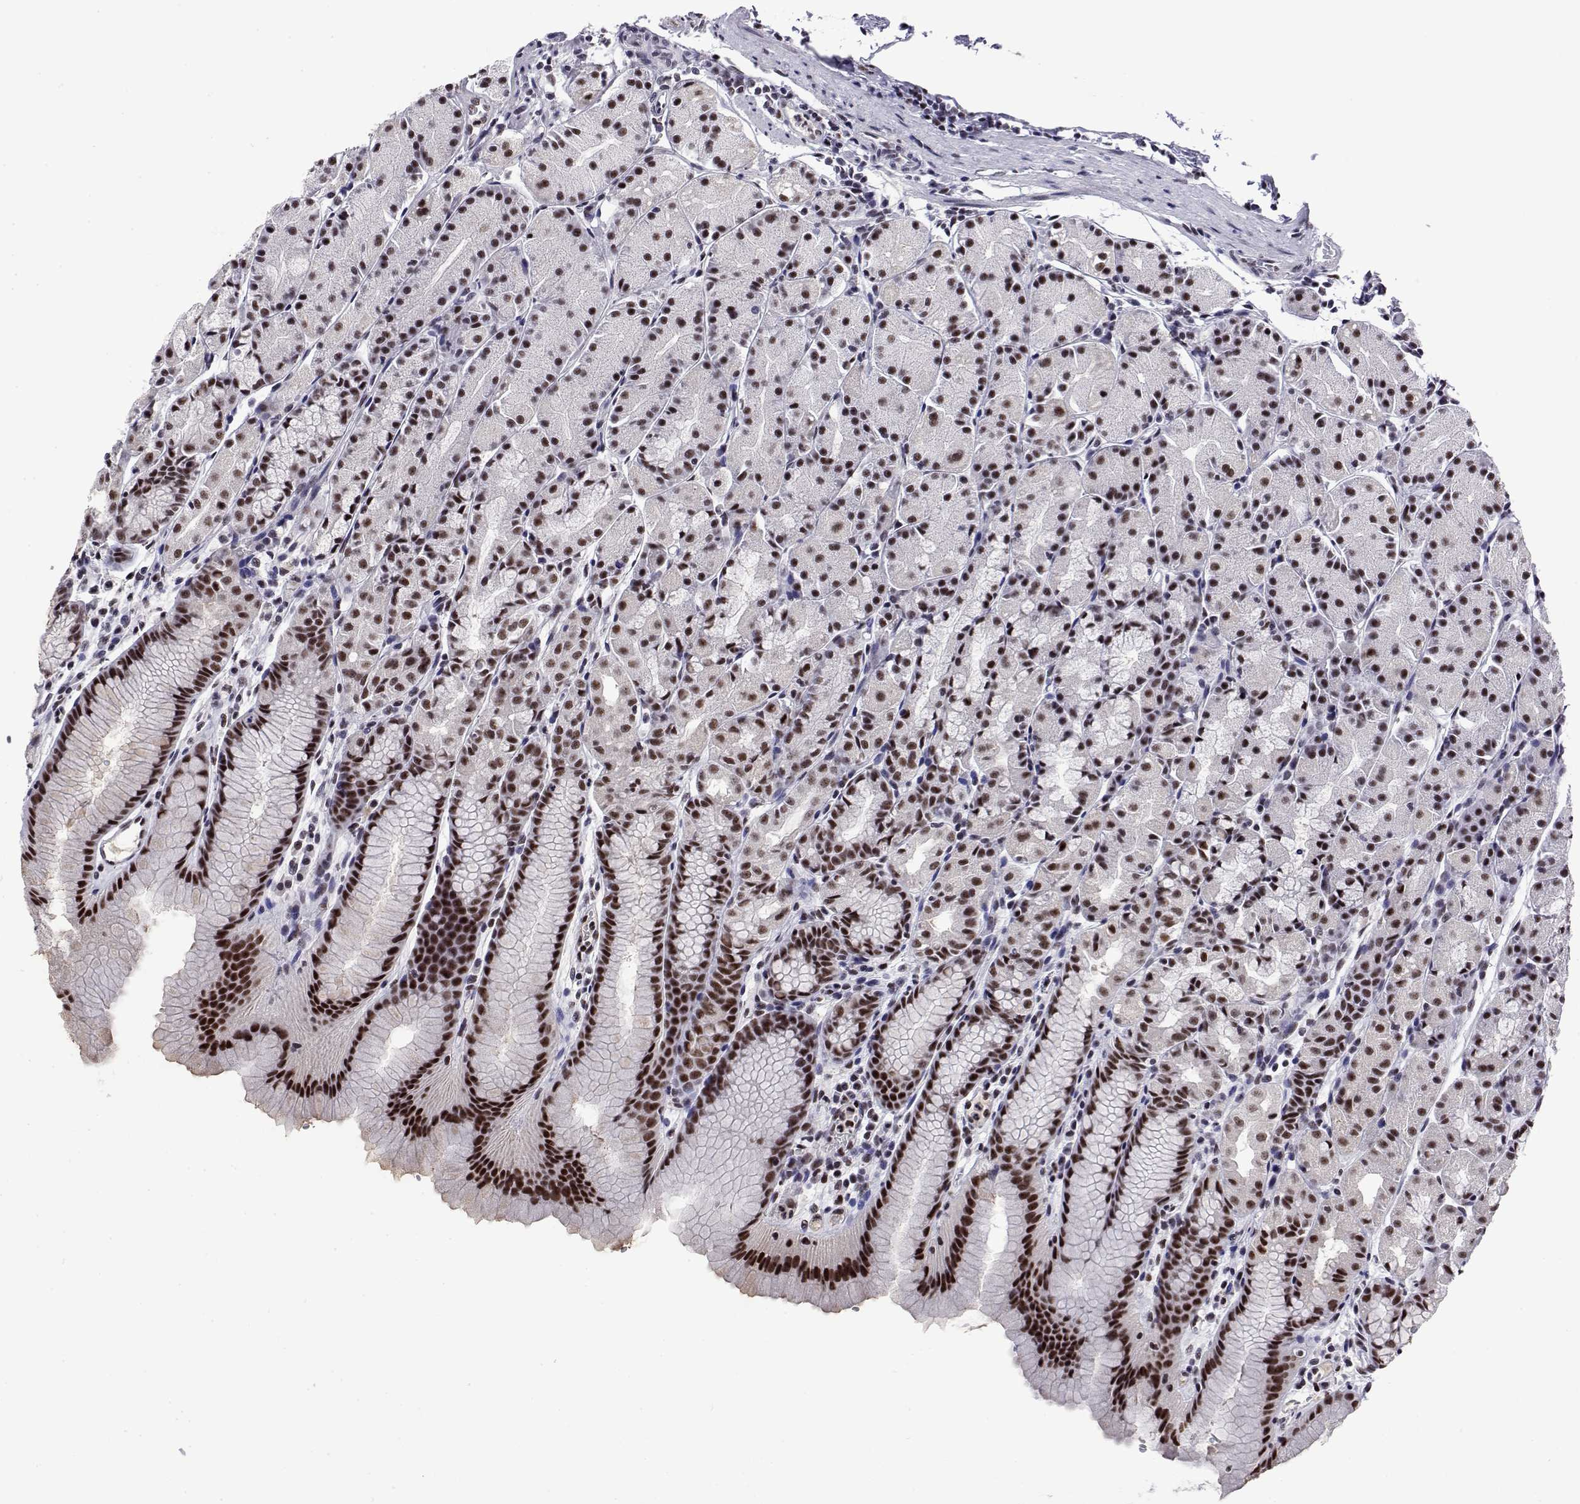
{"staining": {"intensity": "strong", "quantity": "25%-75%", "location": "nuclear"}, "tissue": "stomach", "cell_type": "Glandular cells", "image_type": "normal", "snomed": [{"axis": "morphology", "description": "Normal tissue, NOS"}, {"axis": "topography", "description": "Stomach, upper"}], "caption": "High-power microscopy captured an immunohistochemistry photomicrograph of benign stomach, revealing strong nuclear staining in about 25%-75% of glandular cells. (DAB IHC with brightfield microscopy, high magnification).", "gene": "POLDIP3", "patient": {"sex": "male", "age": 47}}